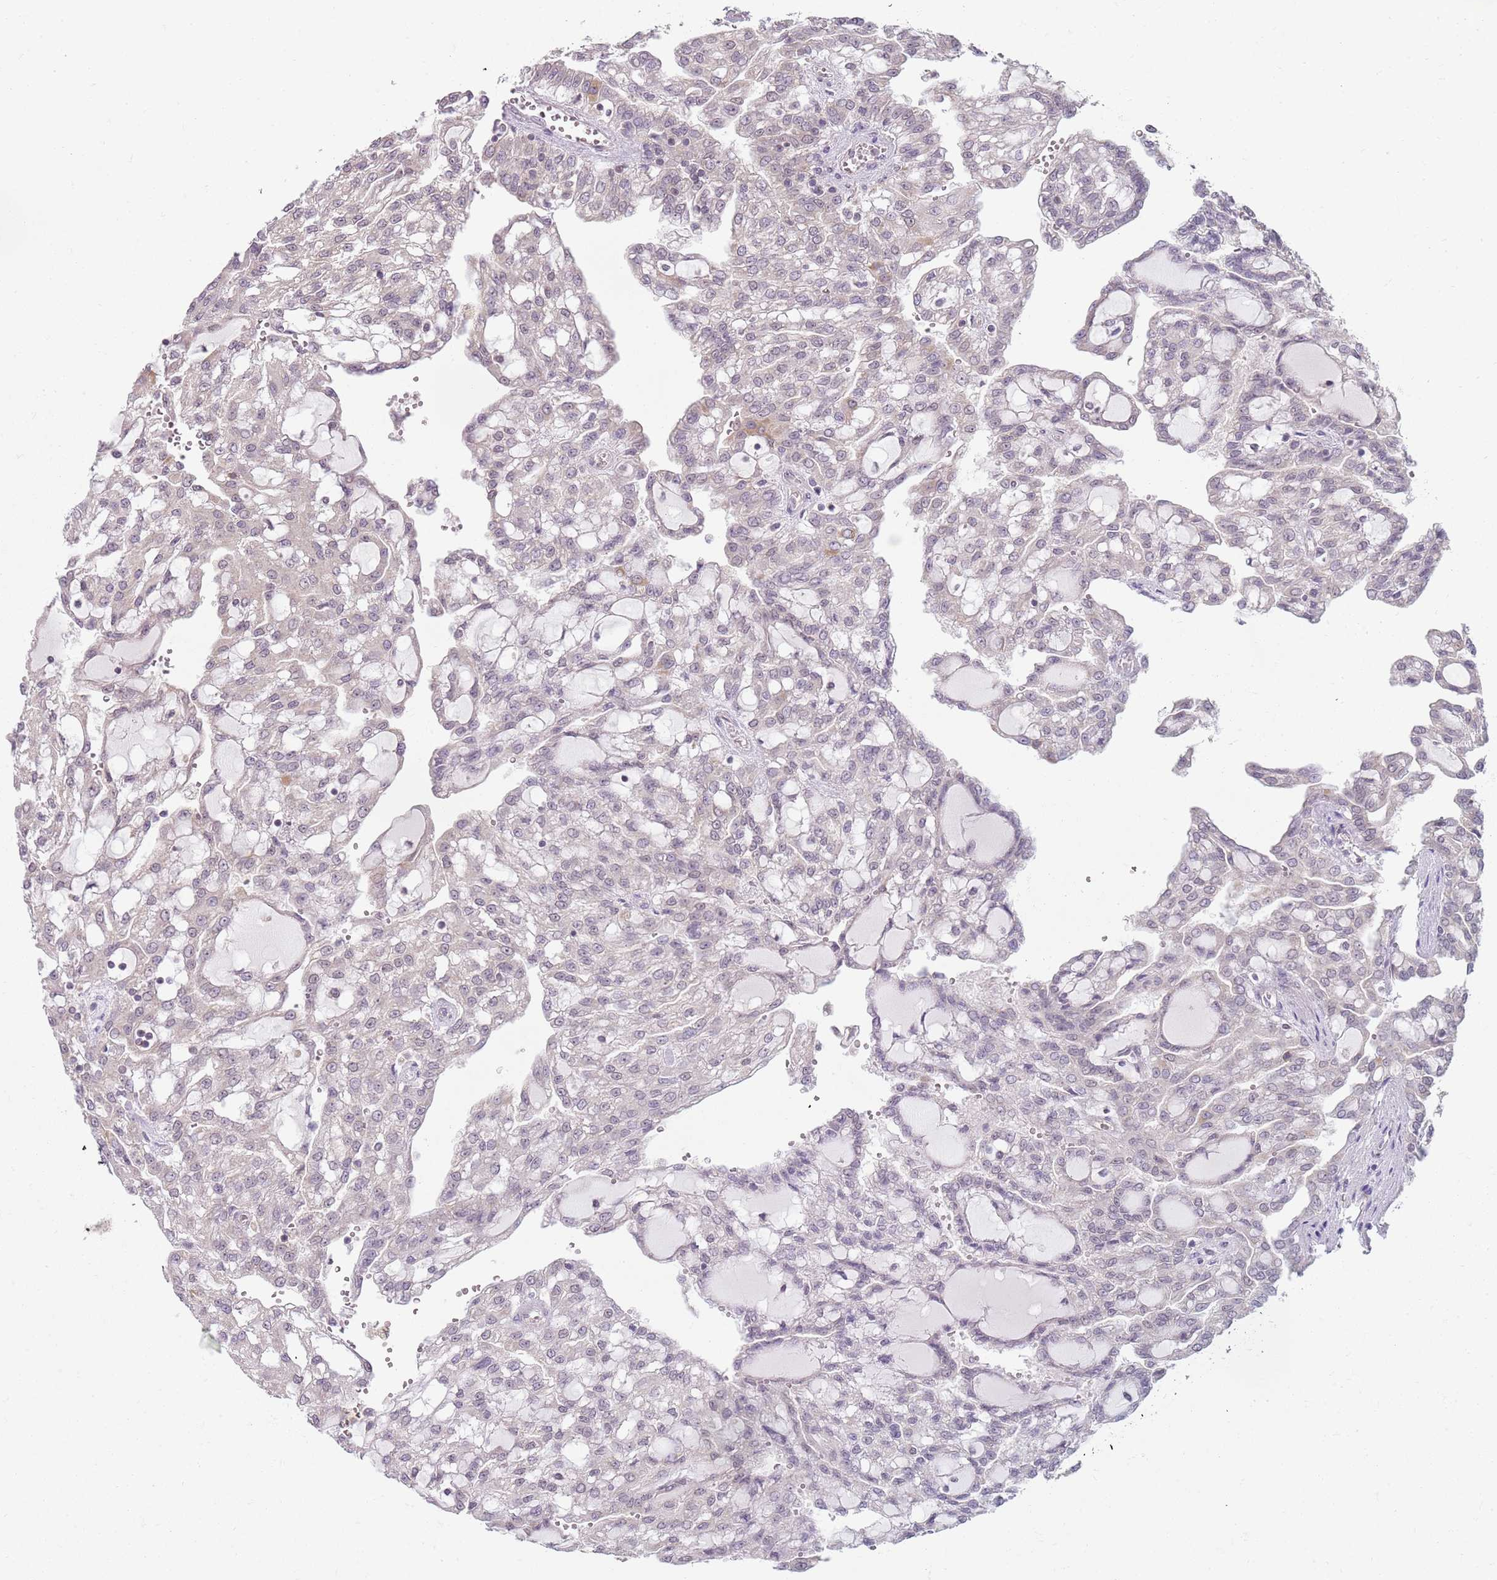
{"staining": {"intensity": "negative", "quantity": "none", "location": "none"}, "tissue": "renal cancer", "cell_type": "Tumor cells", "image_type": "cancer", "snomed": [{"axis": "morphology", "description": "Adenocarcinoma, NOS"}, {"axis": "topography", "description": "Kidney"}], "caption": "Human renal cancer stained for a protein using immunohistochemistry (IHC) demonstrates no expression in tumor cells.", "gene": "SMARCAL1", "patient": {"sex": "male", "age": 63}}